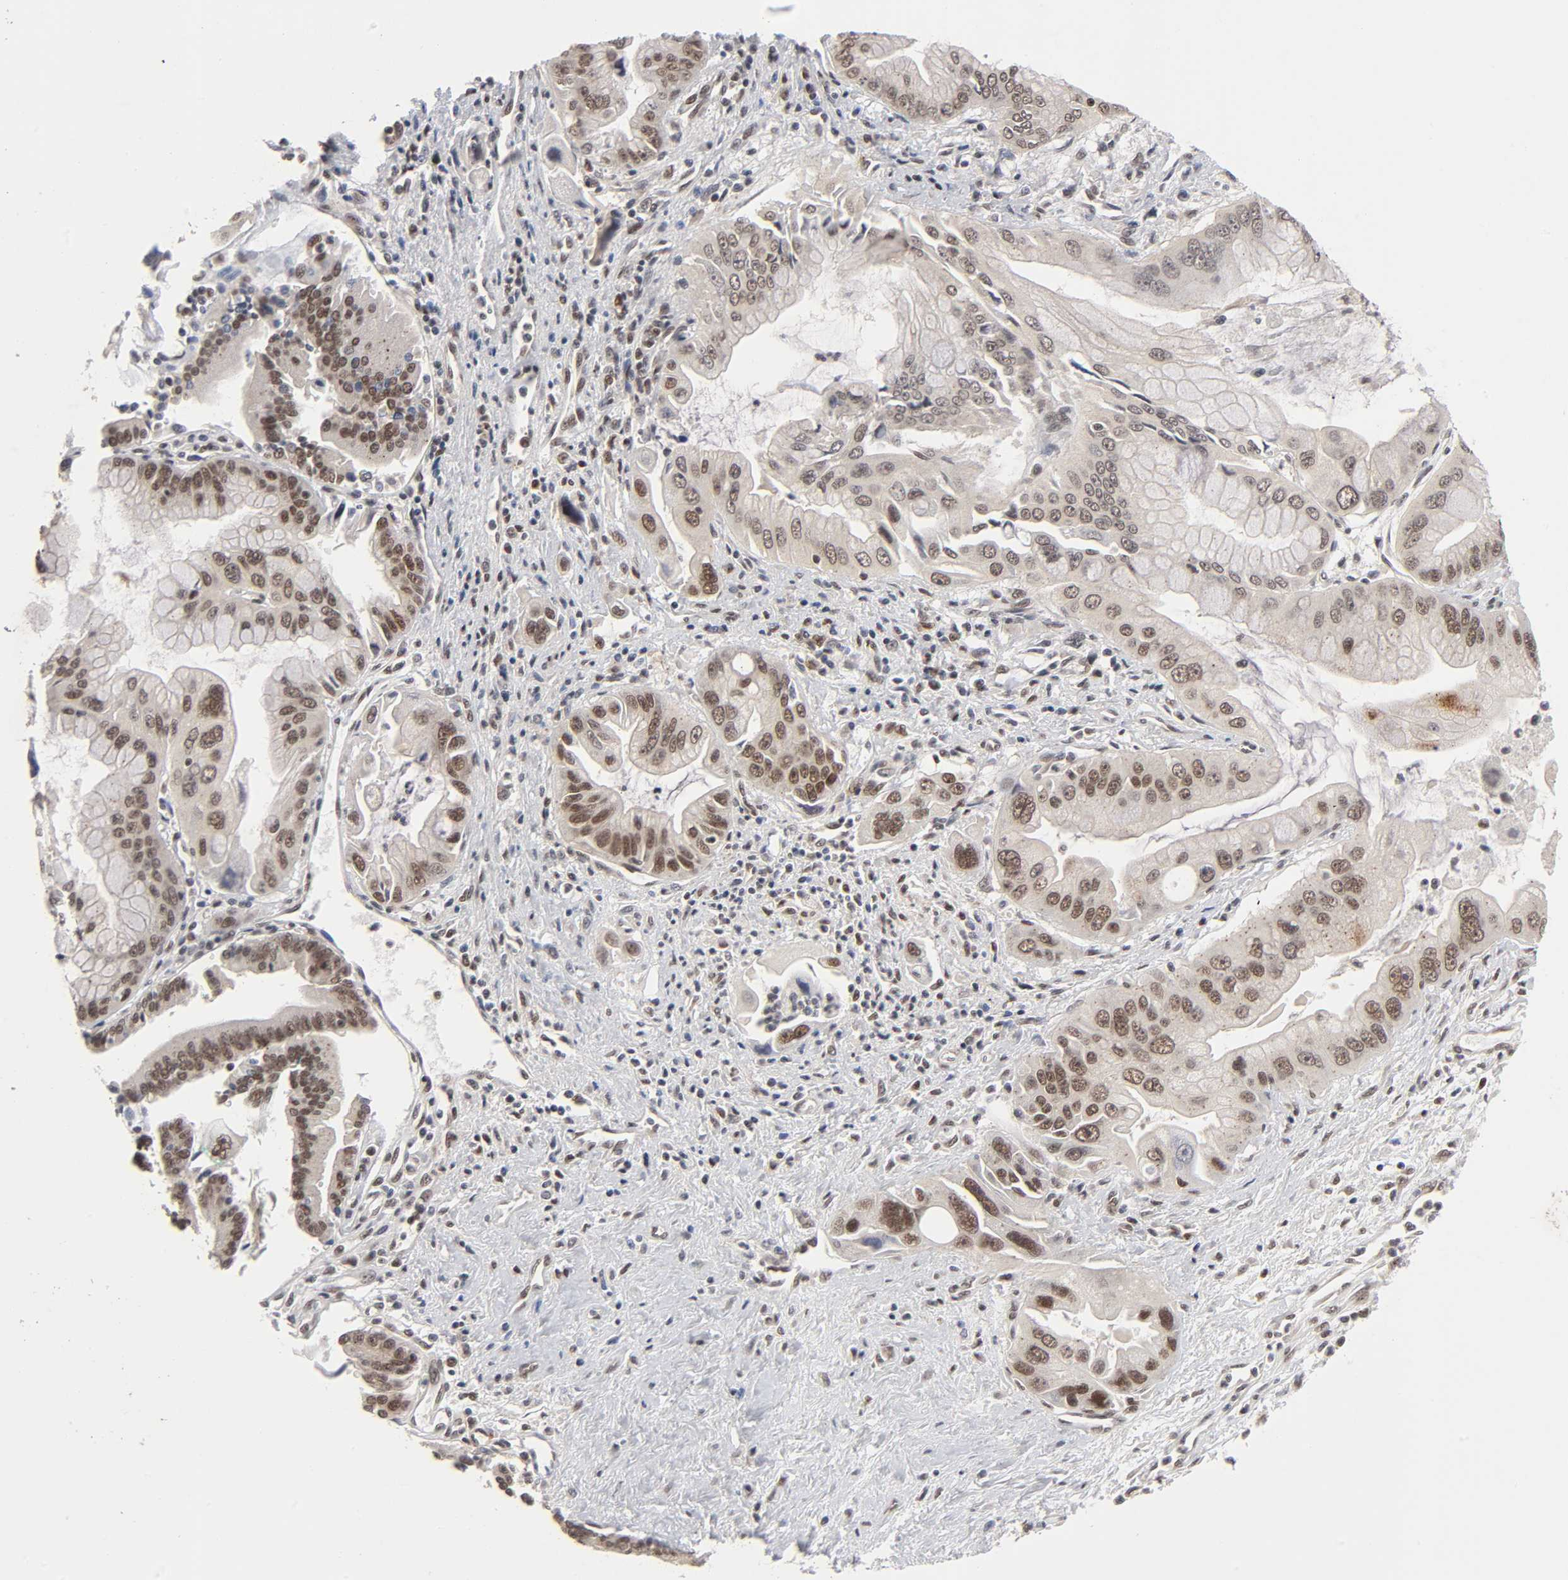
{"staining": {"intensity": "strong", "quantity": ">75%", "location": "cytoplasmic/membranous,nuclear"}, "tissue": "pancreatic cancer", "cell_type": "Tumor cells", "image_type": "cancer", "snomed": [{"axis": "morphology", "description": "Adenocarcinoma, NOS"}, {"axis": "topography", "description": "Pancreas"}], "caption": "This image displays immunohistochemistry staining of human adenocarcinoma (pancreatic), with high strong cytoplasmic/membranous and nuclear positivity in about >75% of tumor cells.", "gene": "EP300", "patient": {"sex": "male", "age": 59}}